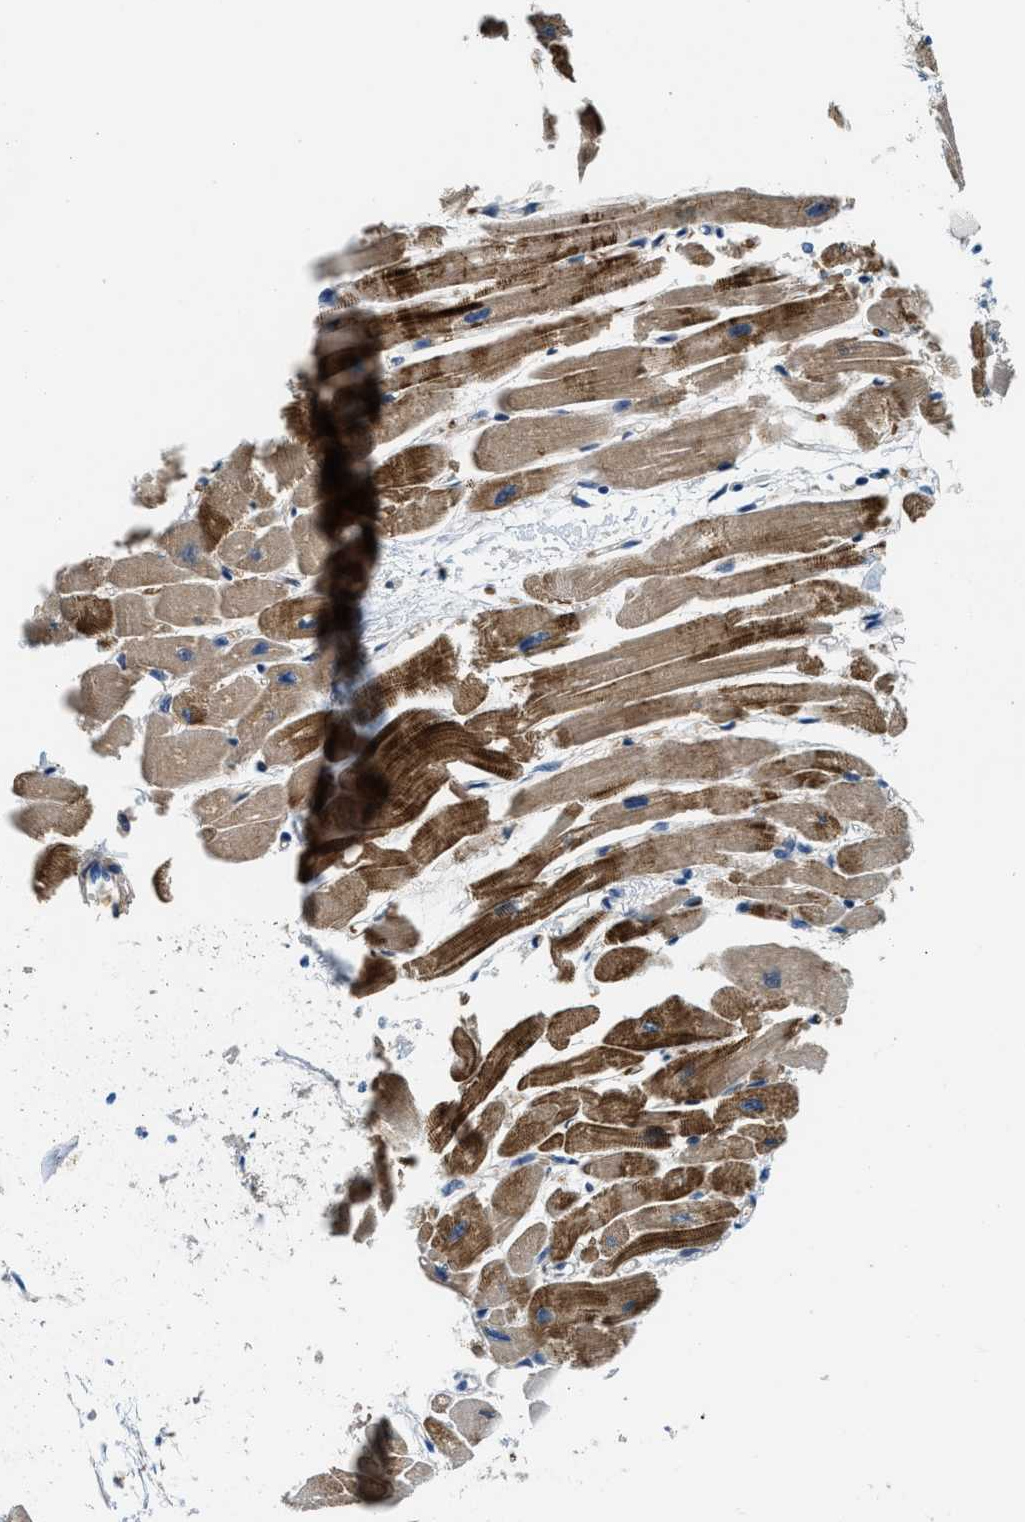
{"staining": {"intensity": "moderate", "quantity": ">75%", "location": "cytoplasmic/membranous"}, "tissue": "heart muscle", "cell_type": "Cardiomyocytes", "image_type": "normal", "snomed": [{"axis": "morphology", "description": "Normal tissue, NOS"}, {"axis": "topography", "description": "Heart"}], "caption": "Protein analysis of normal heart muscle reveals moderate cytoplasmic/membranous positivity in approximately >75% of cardiomyocytes.", "gene": "LPIN2", "patient": {"sex": "female", "age": 54}}